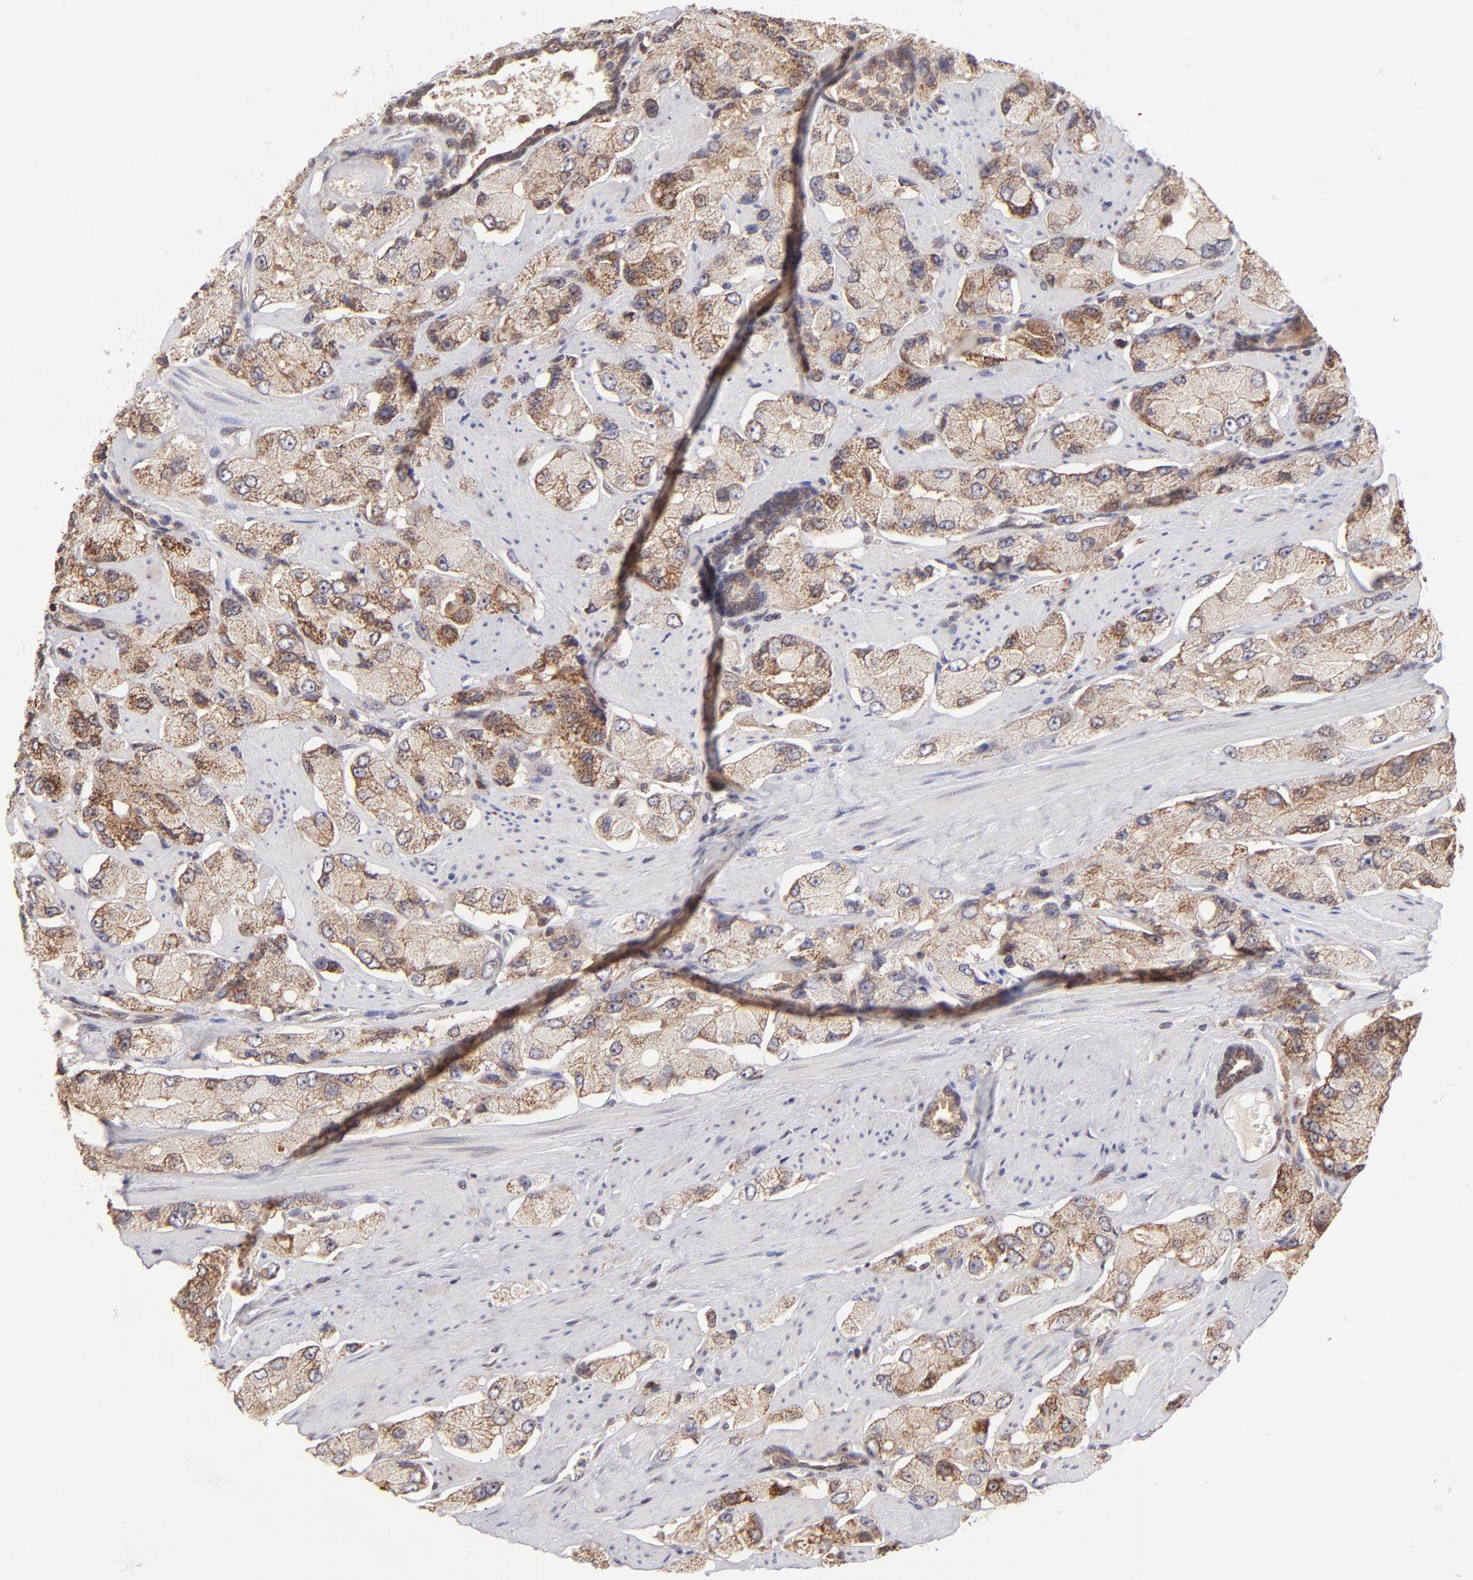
{"staining": {"intensity": "moderate", "quantity": ">75%", "location": "cytoplasmic/membranous"}, "tissue": "prostate cancer", "cell_type": "Tumor cells", "image_type": "cancer", "snomed": [{"axis": "morphology", "description": "Adenocarcinoma, High grade"}, {"axis": "topography", "description": "Prostate"}], "caption": "Protein staining displays moderate cytoplasmic/membranous staining in approximately >75% of tumor cells in prostate cancer.", "gene": "SLC15A1", "patient": {"sex": "male", "age": 58}}